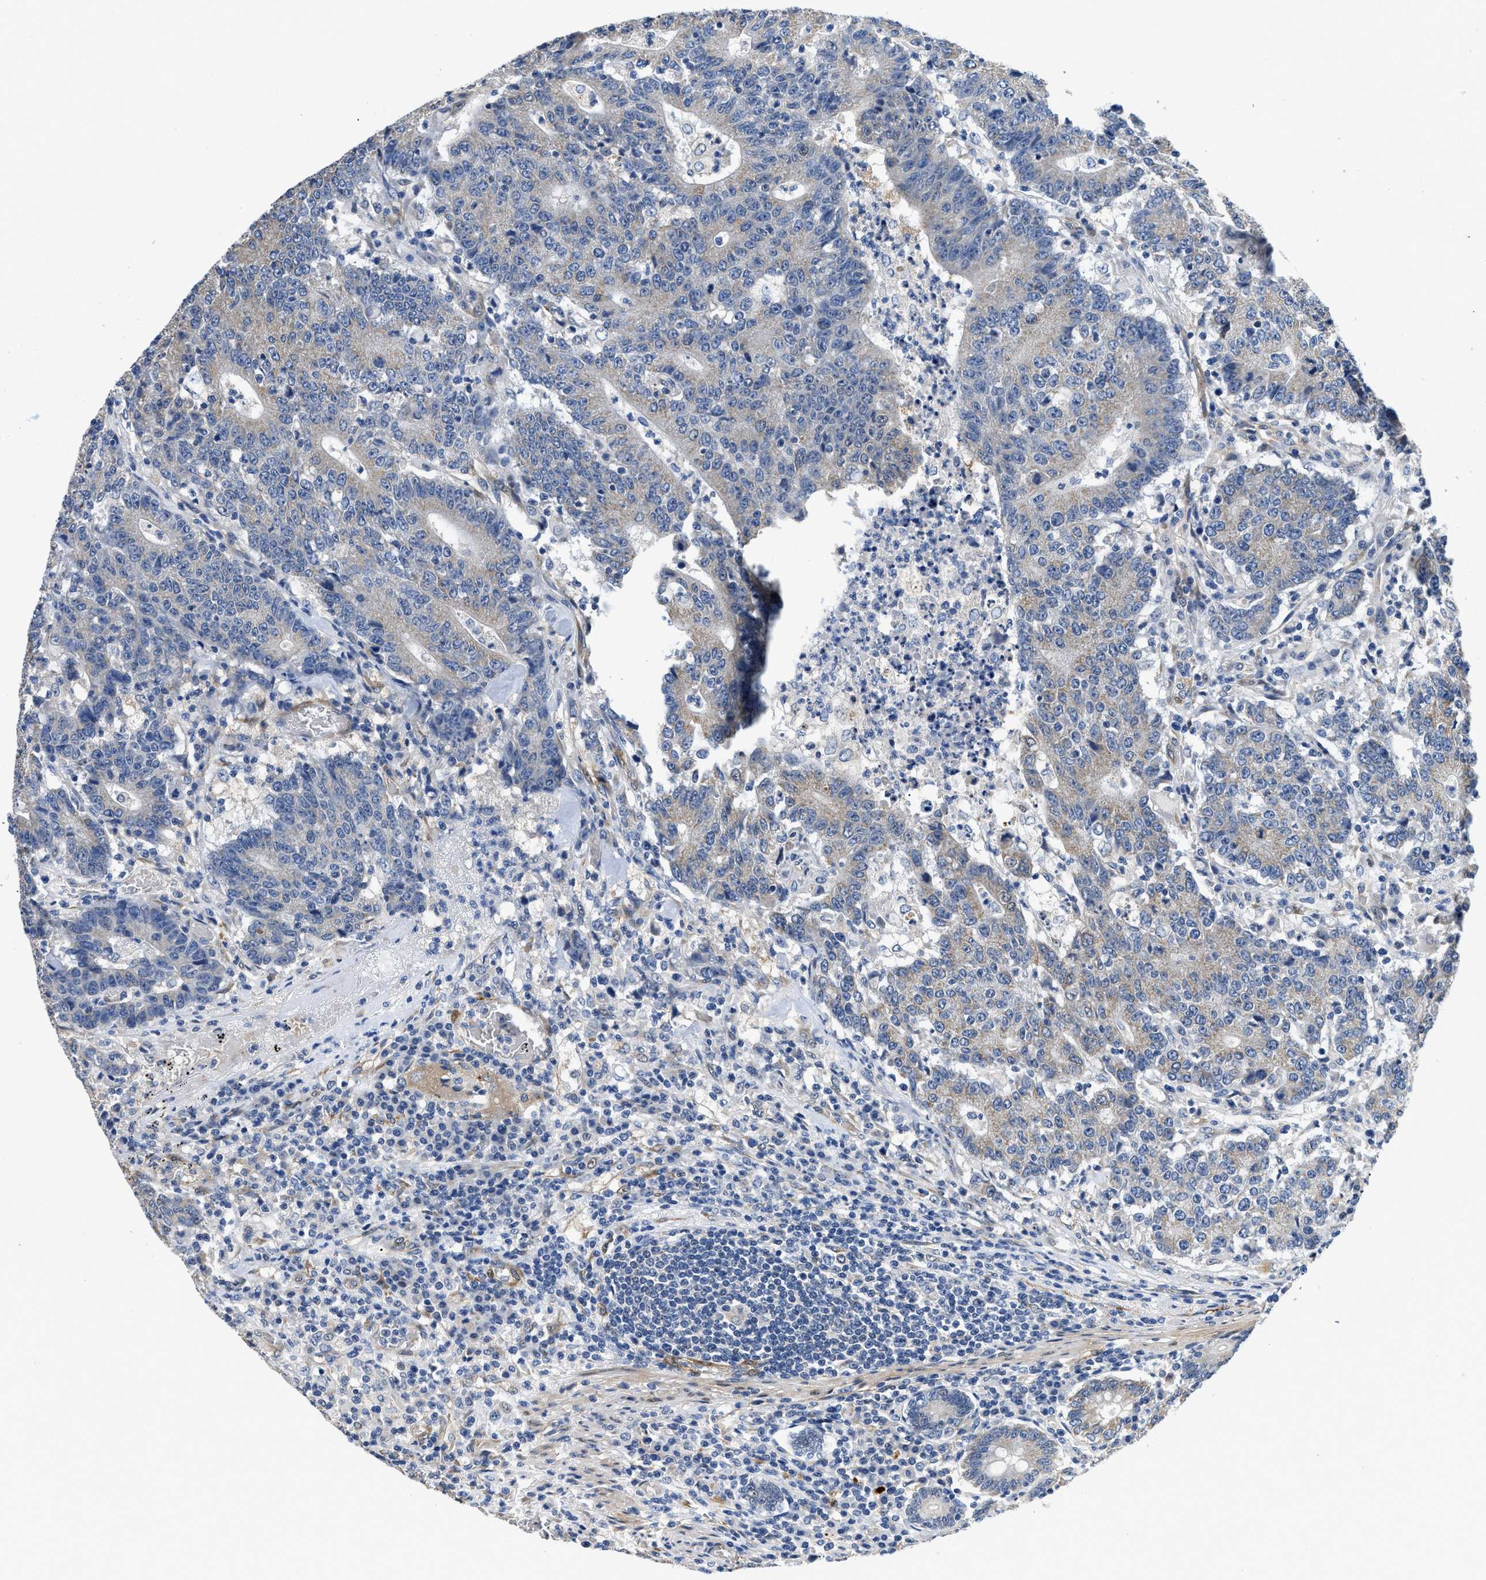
{"staining": {"intensity": "weak", "quantity": "<25%", "location": "cytoplasmic/membranous"}, "tissue": "colorectal cancer", "cell_type": "Tumor cells", "image_type": "cancer", "snomed": [{"axis": "morphology", "description": "Normal tissue, NOS"}, {"axis": "morphology", "description": "Adenocarcinoma, NOS"}, {"axis": "topography", "description": "Colon"}], "caption": "Immunohistochemistry image of neoplastic tissue: adenocarcinoma (colorectal) stained with DAB displays no significant protein staining in tumor cells.", "gene": "RAPH1", "patient": {"sex": "female", "age": 75}}